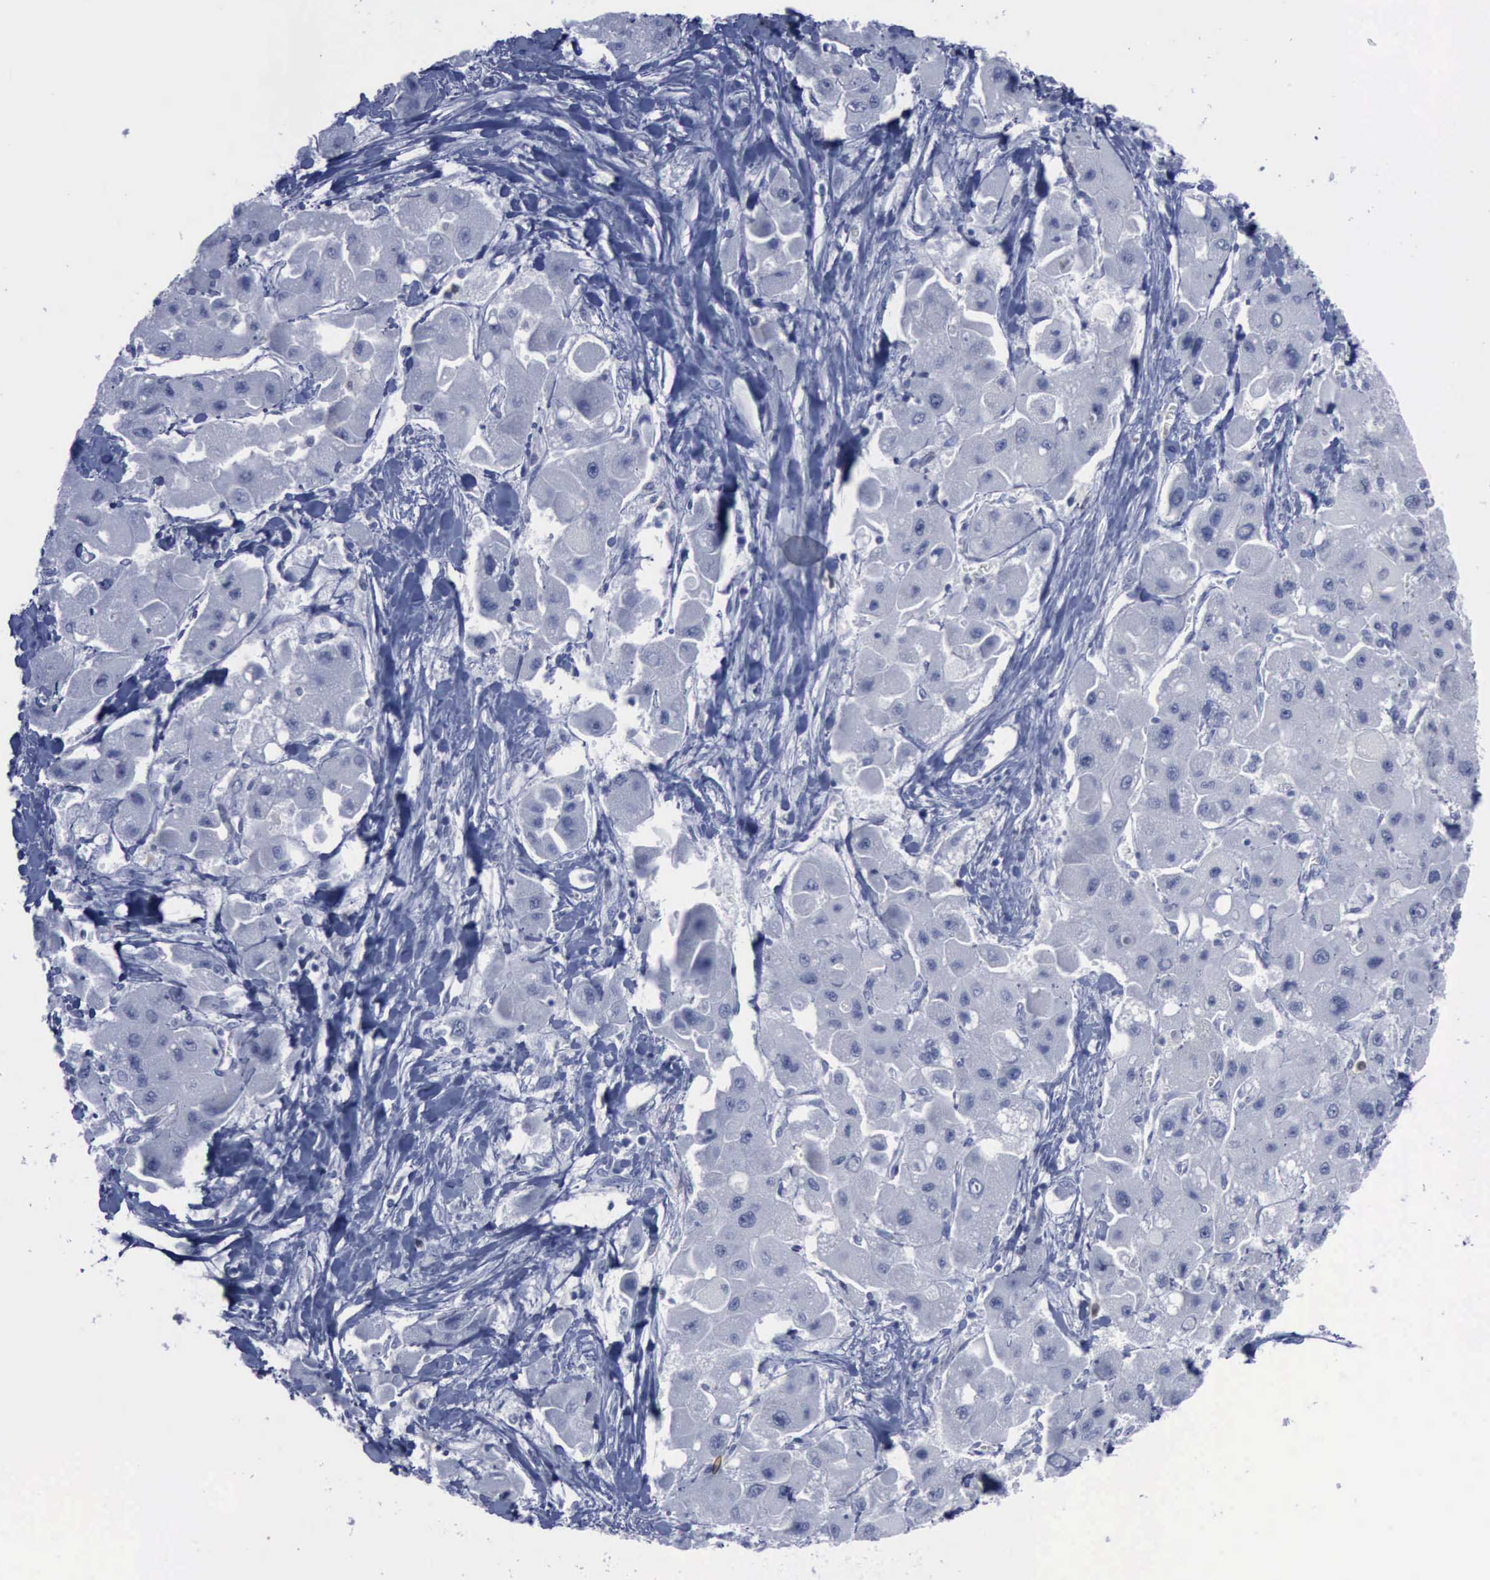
{"staining": {"intensity": "negative", "quantity": "none", "location": "none"}, "tissue": "liver cancer", "cell_type": "Tumor cells", "image_type": "cancer", "snomed": [{"axis": "morphology", "description": "Carcinoma, Hepatocellular, NOS"}, {"axis": "topography", "description": "Liver"}], "caption": "Immunohistochemistry (IHC) micrograph of liver hepatocellular carcinoma stained for a protein (brown), which demonstrates no staining in tumor cells. (DAB (3,3'-diaminobenzidine) immunohistochemistry (IHC) visualized using brightfield microscopy, high magnification).", "gene": "CSTA", "patient": {"sex": "male", "age": 24}}